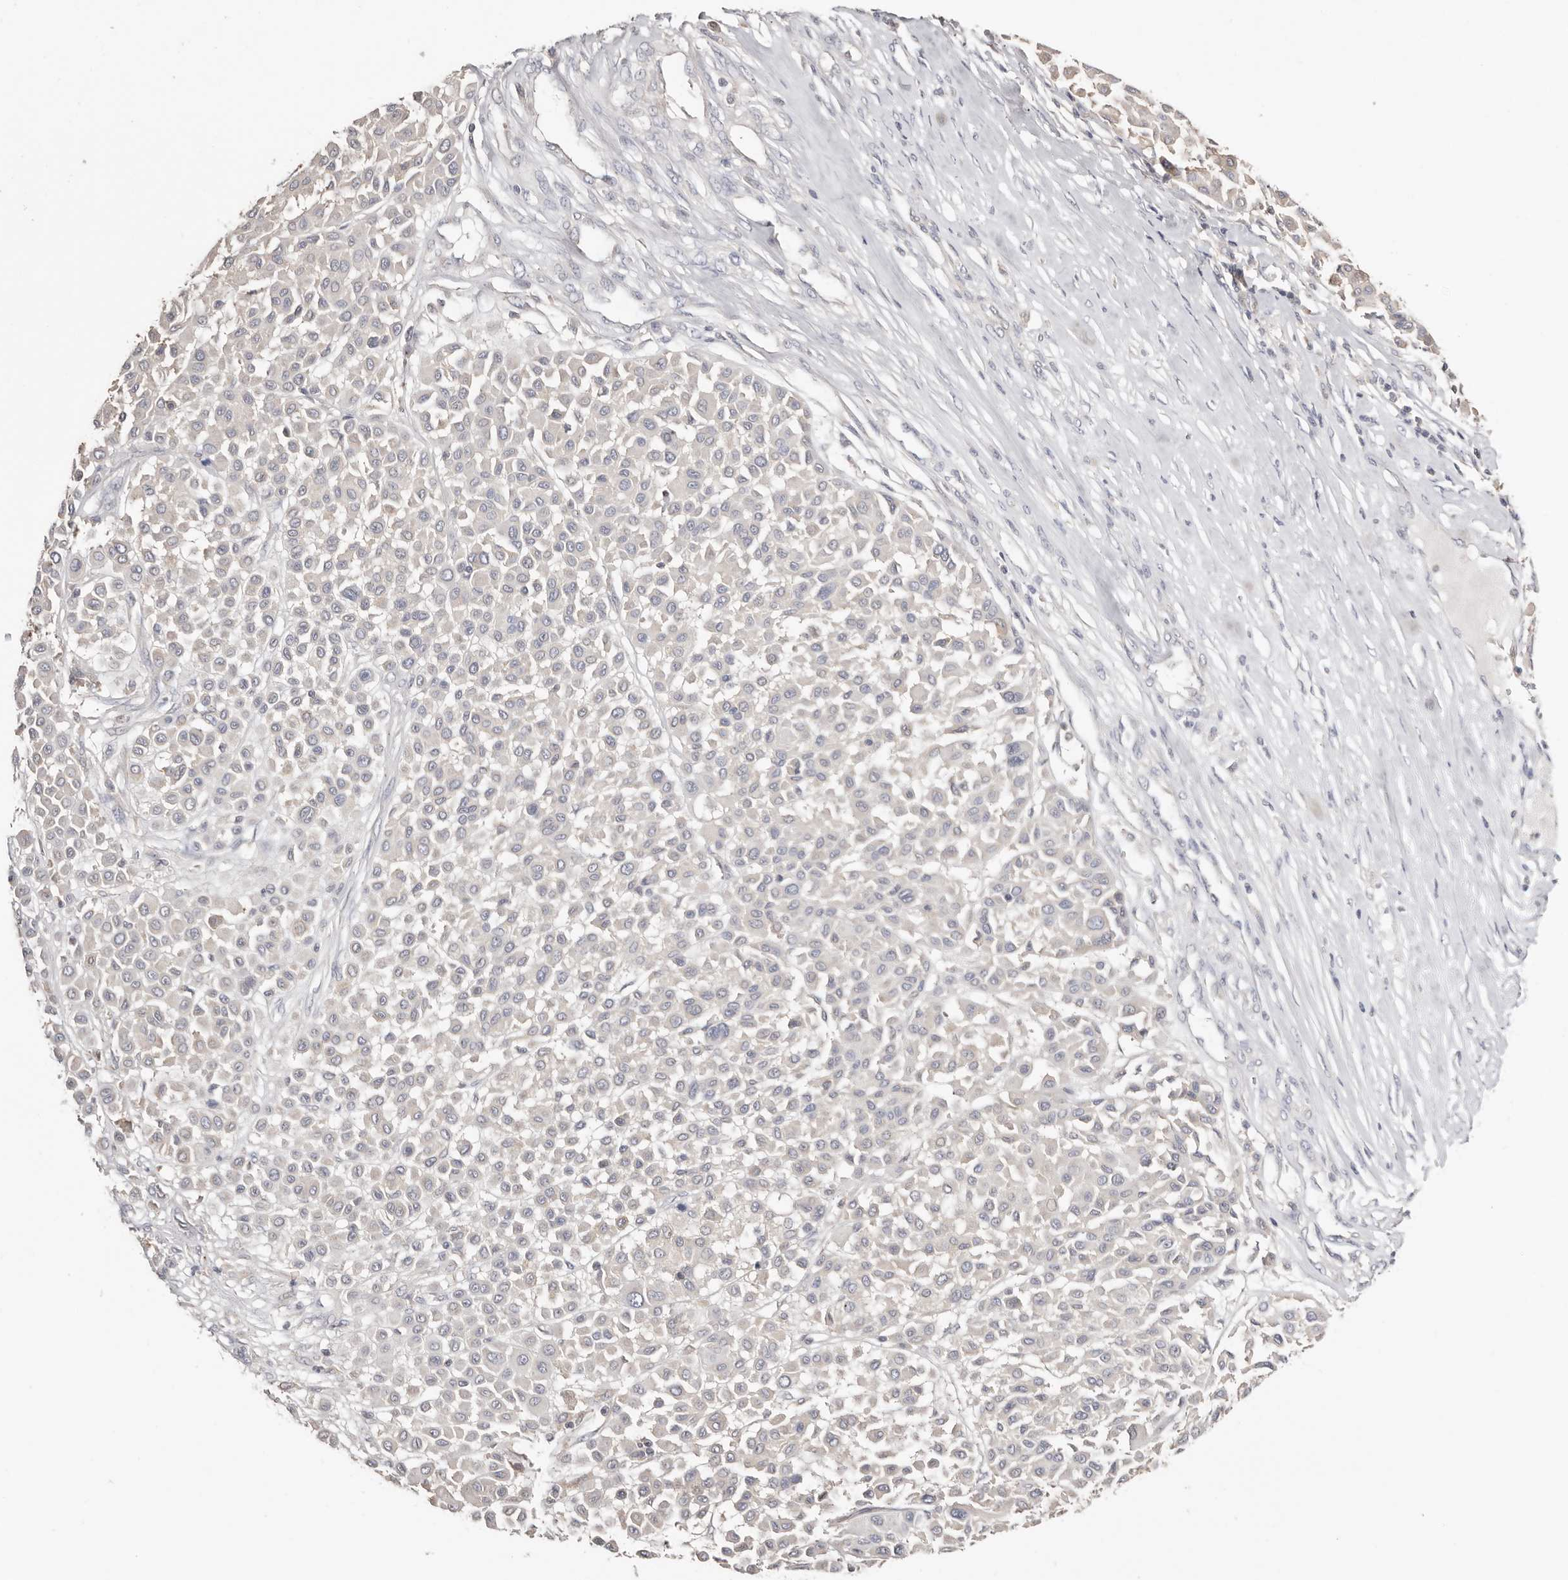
{"staining": {"intensity": "negative", "quantity": "none", "location": "none"}, "tissue": "melanoma", "cell_type": "Tumor cells", "image_type": "cancer", "snomed": [{"axis": "morphology", "description": "Malignant melanoma, Metastatic site"}, {"axis": "topography", "description": "Soft tissue"}], "caption": "High magnification brightfield microscopy of melanoma stained with DAB (brown) and counterstained with hematoxylin (blue): tumor cells show no significant staining.", "gene": "S100A14", "patient": {"sex": "male", "age": 41}}